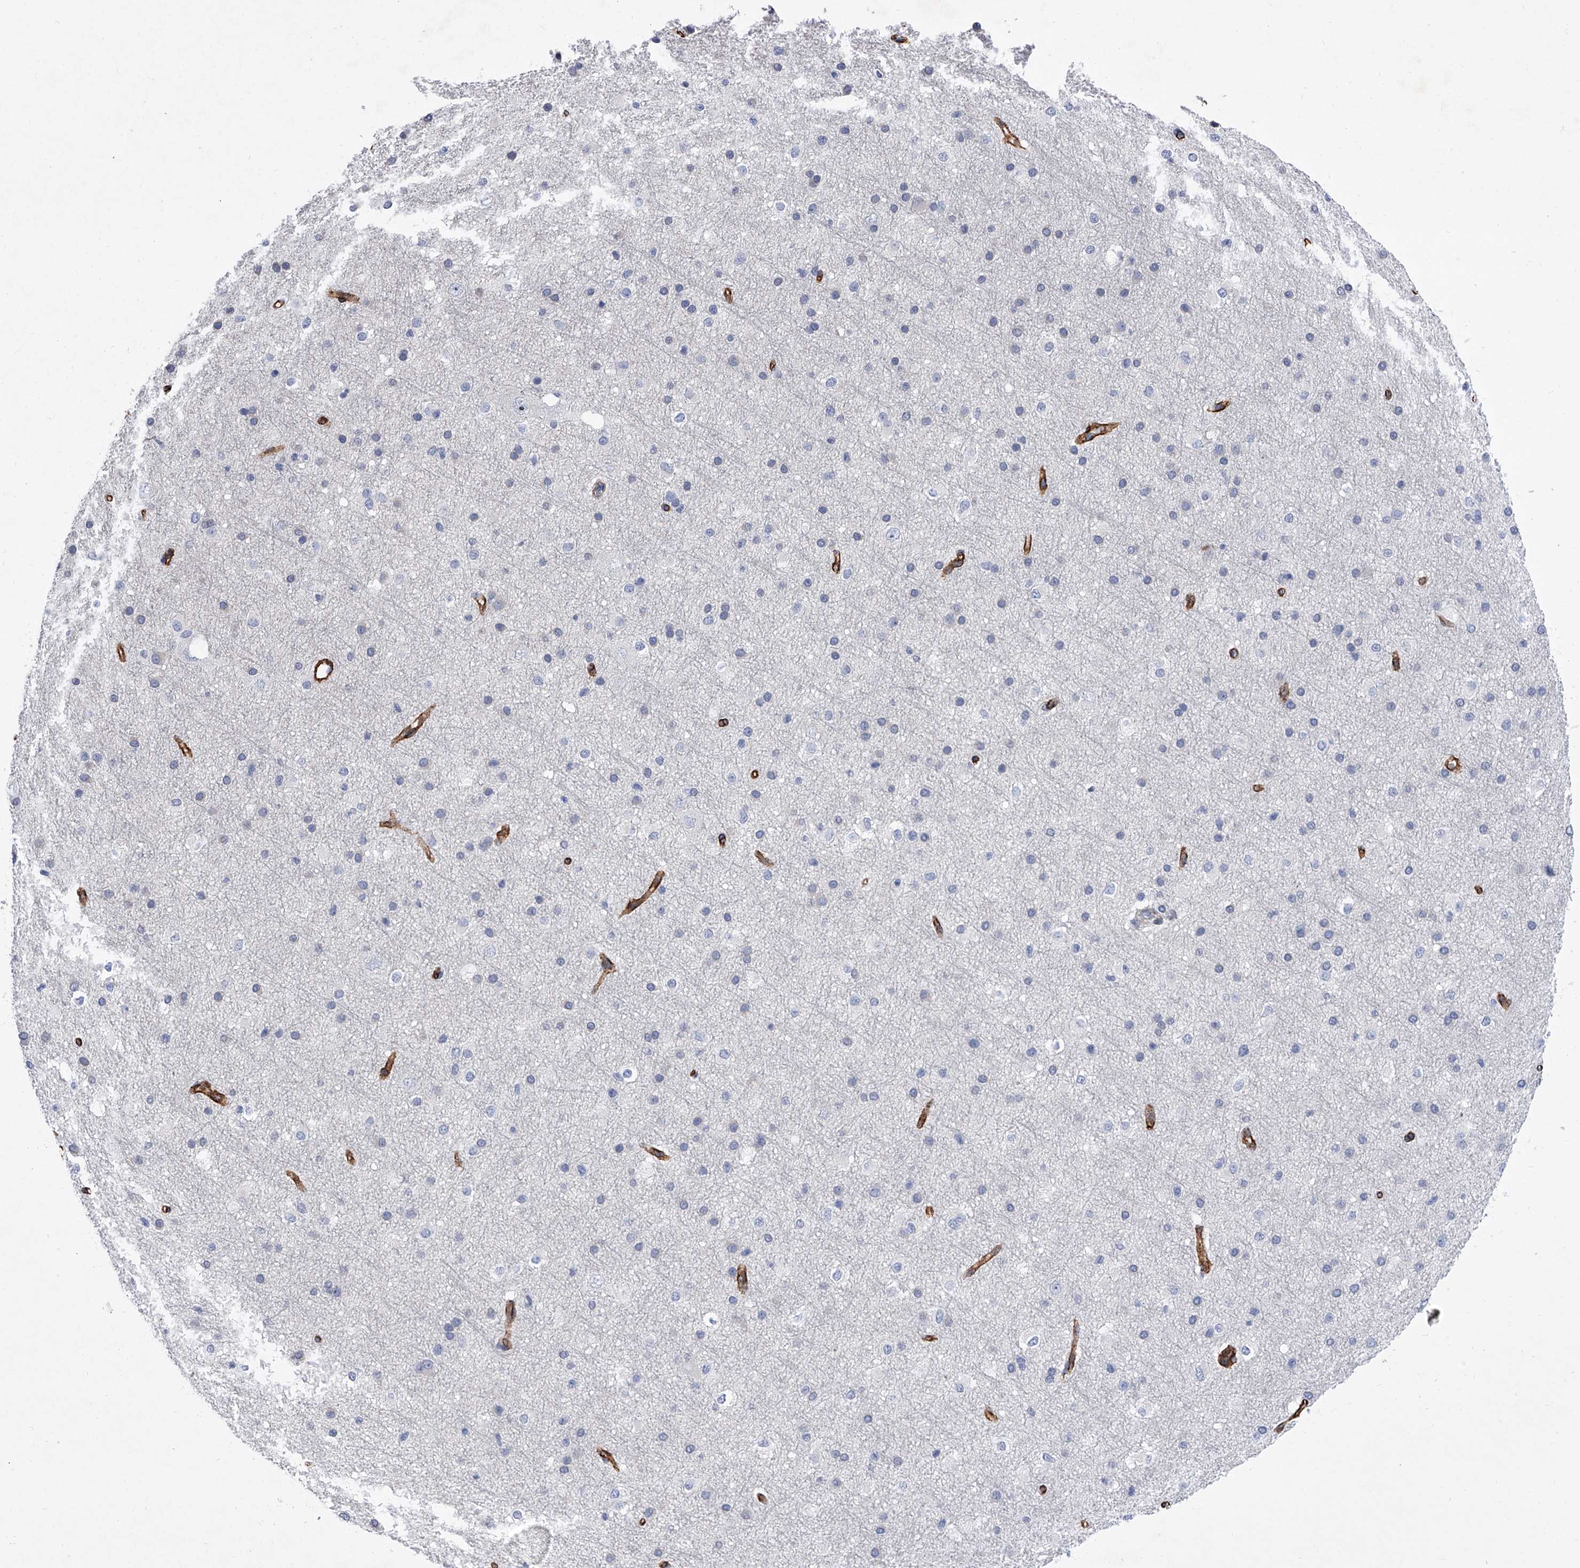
{"staining": {"intensity": "strong", "quantity": ">75%", "location": "cytoplasmic/membranous"}, "tissue": "cerebral cortex", "cell_type": "Endothelial cells", "image_type": "normal", "snomed": [{"axis": "morphology", "description": "Normal tissue, NOS"}, {"axis": "morphology", "description": "Developmental malformation"}, {"axis": "topography", "description": "Cerebral cortex"}], "caption": "Cerebral cortex stained for a protein (brown) displays strong cytoplasmic/membranous positive positivity in approximately >75% of endothelial cells.", "gene": "ALG14", "patient": {"sex": "female", "age": 30}}